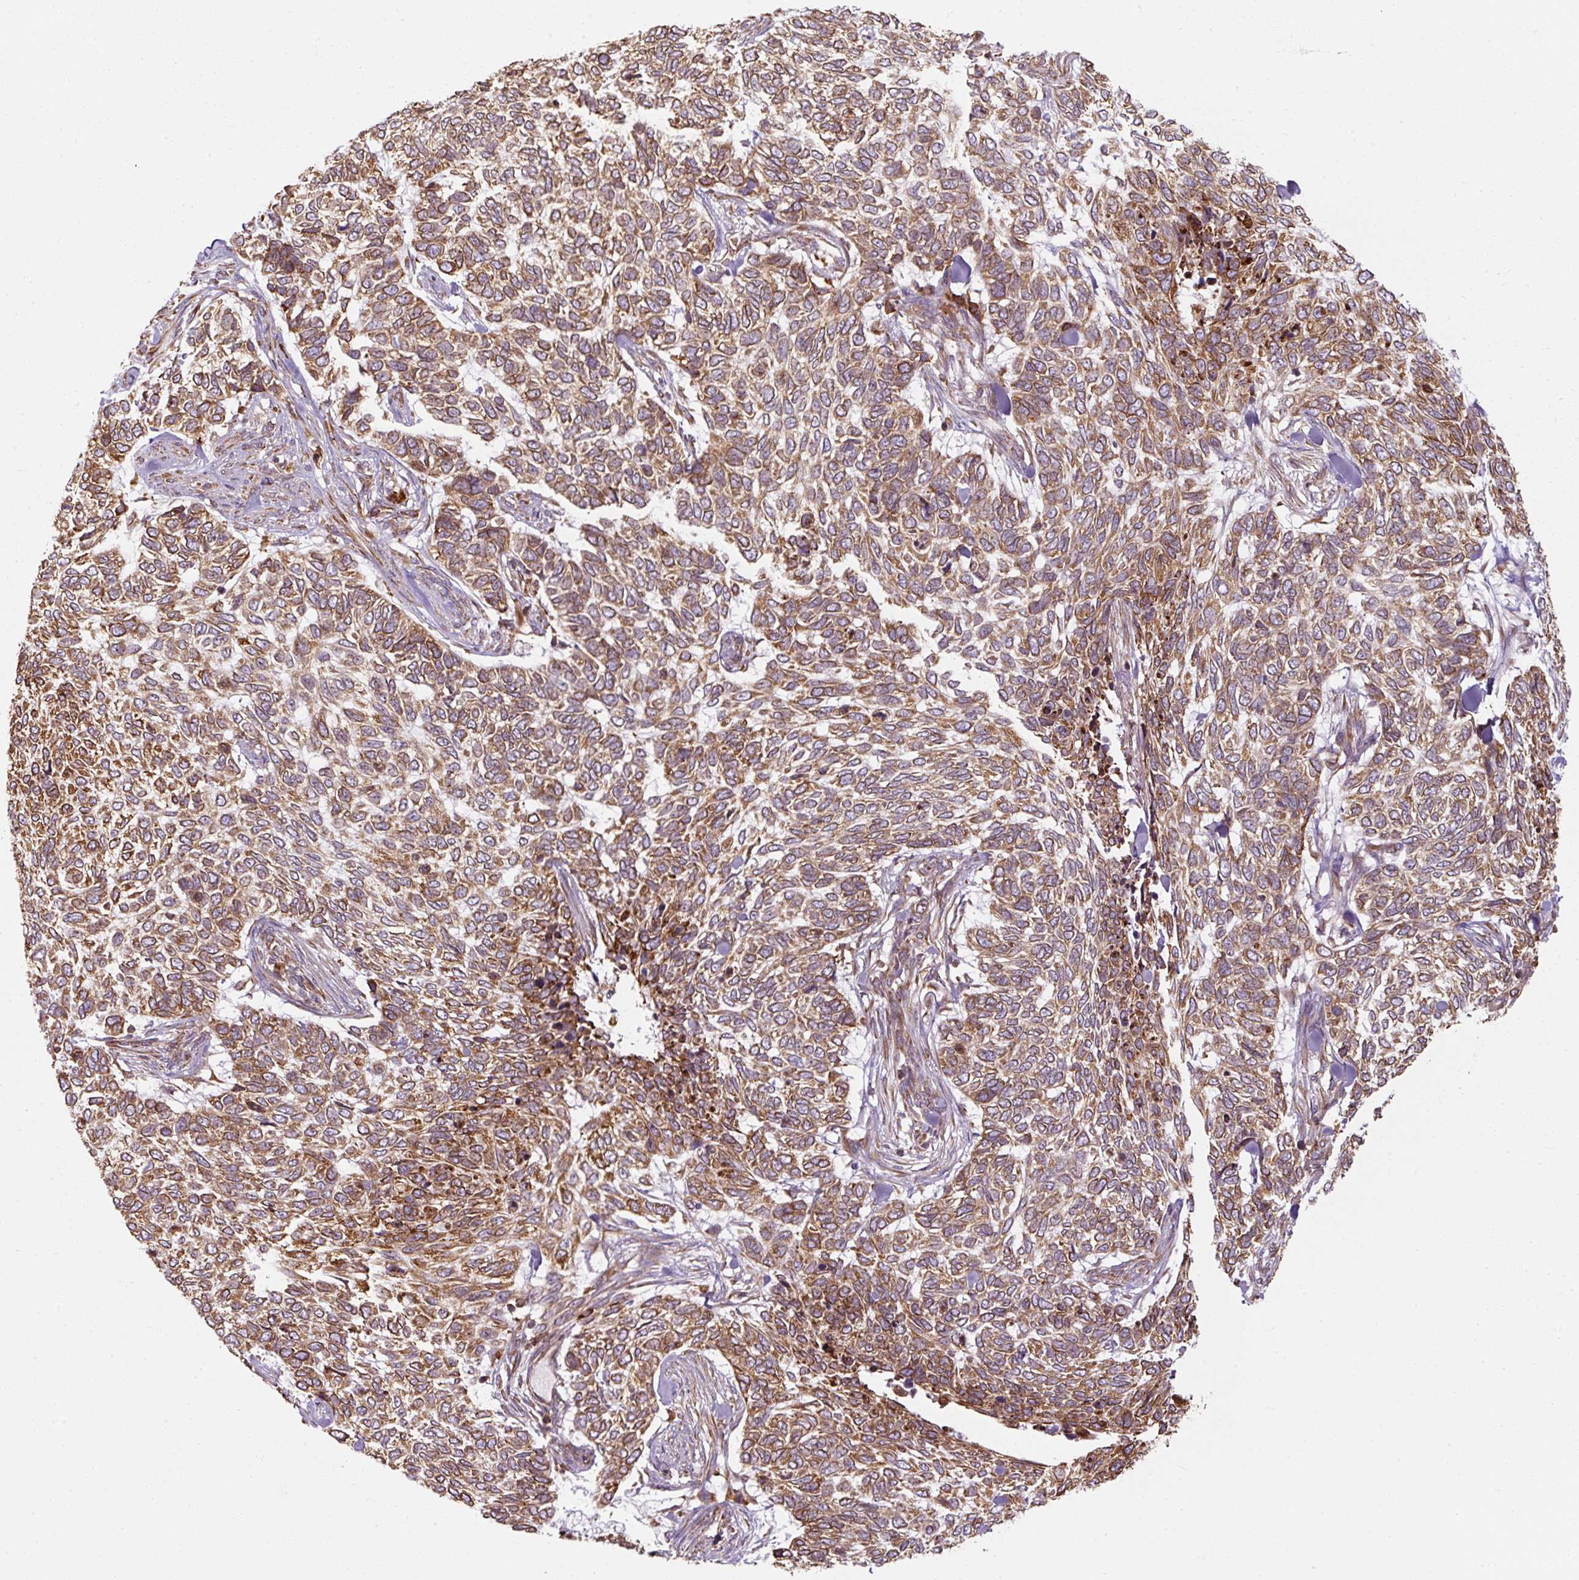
{"staining": {"intensity": "moderate", "quantity": ">75%", "location": "cytoplasmic/membranous"}, "tissue": "skin cancer", "cell_type": "Tumor cells", "image_type": "cancer", "snomed": [{"axis": "morphology", "description": "Basal cell carcinoma"}, {"axis": "topography", "description": "Skin"}], "caption": "A histopathology image of basal cell carcinoma (skin) stained for a protein demonstrates moderate cytoplasmic/membranous brown staining in tumor cells. The staining is performed using DAB brown chromogen to label protein expression. The nuclei are counter-stained blue using hematoxylin.", "gene": "PRKCSH", "patient": {"sex": "female", "age": 65}}